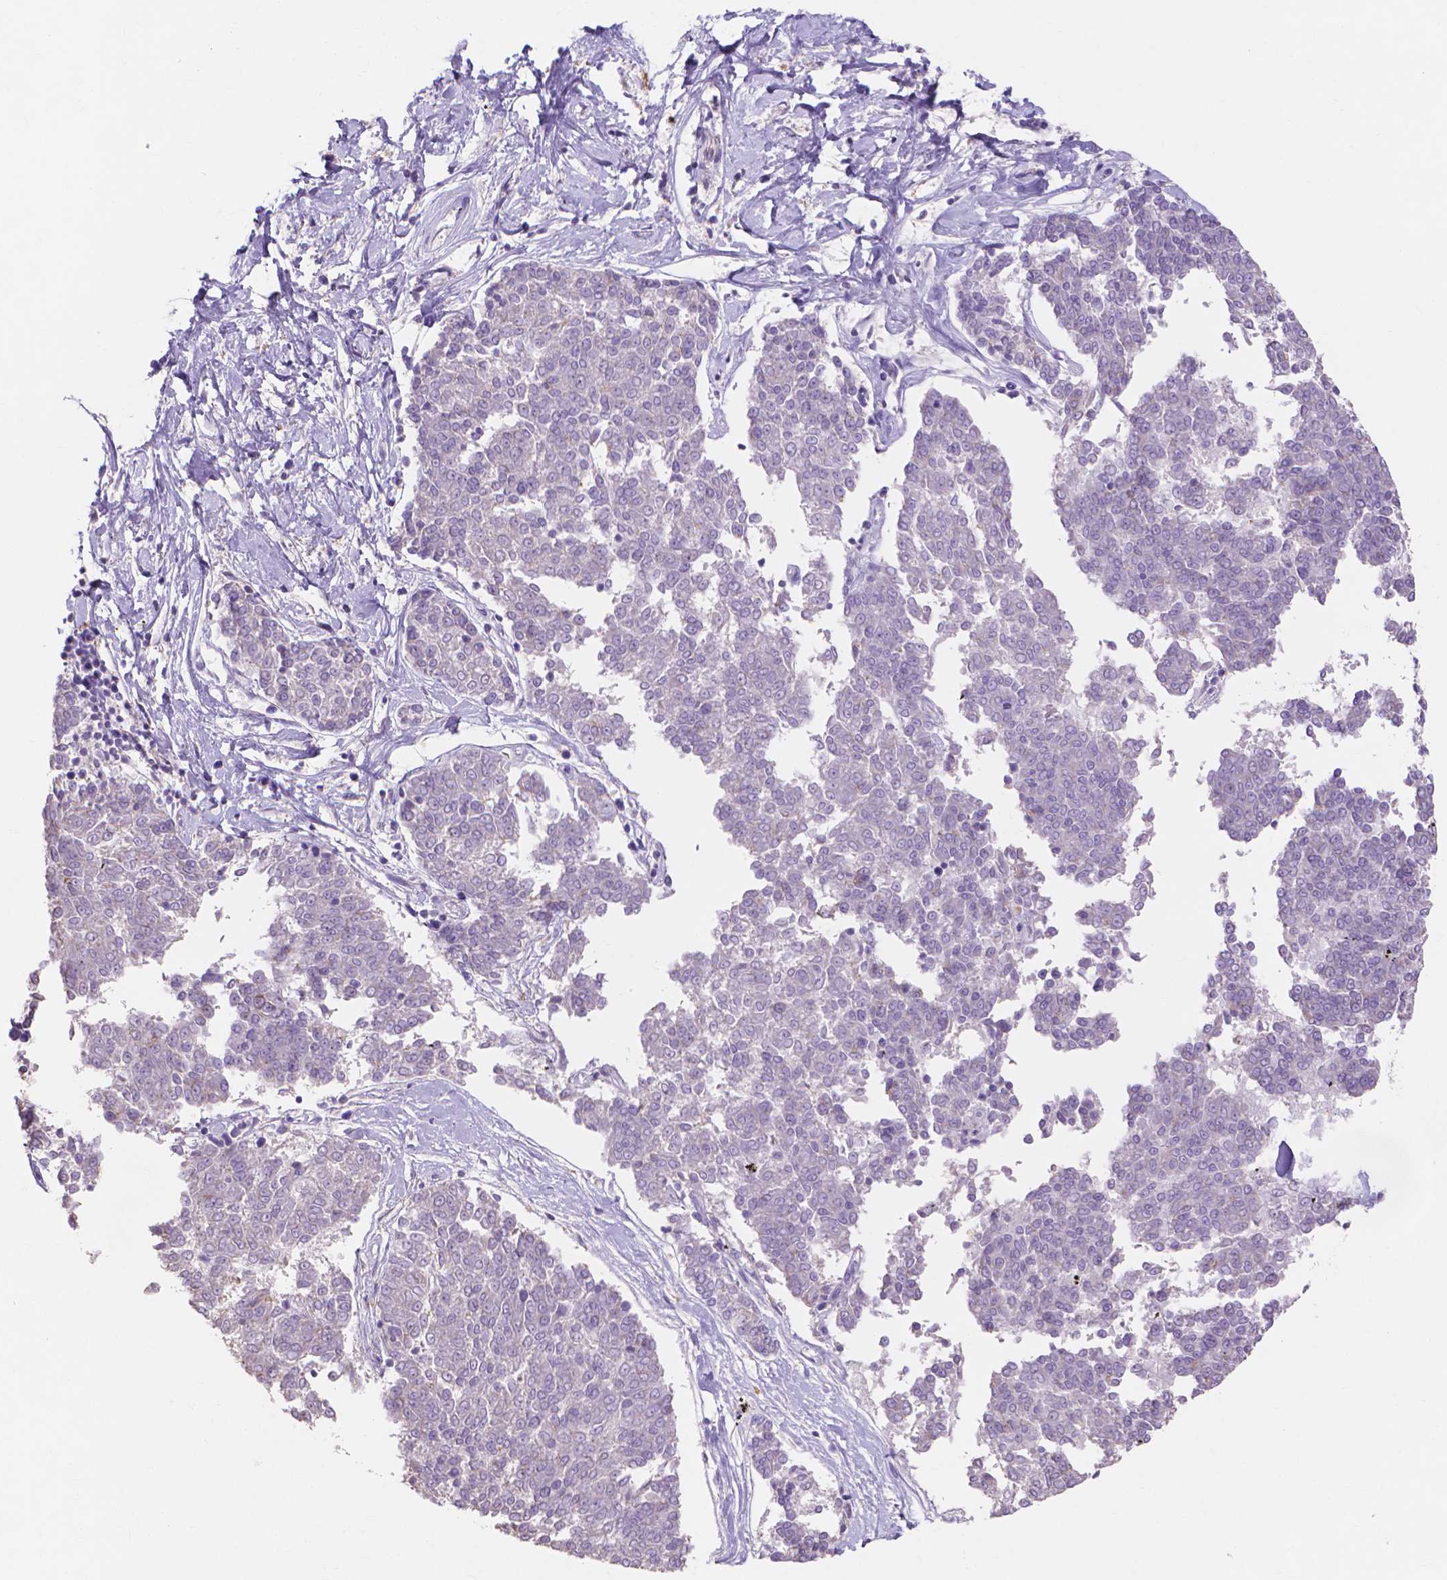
{"staining": {"intensity": "negative", "quantity": "none", "location": "none"}, "tissue": "melanoma", "cell_type": "Tumor cells", "image_type": "cancer", "snomed": [{"axis": "morphology", "description": "Malignant melanoma, NOS"}, {"axis": "topography", "description": "Skin"}], "caption": "Melanoma was stained to show a protein in brown. There is no significant positivity in tumor cells. (DAB (3,3'-diaminobenzidine) IHC with hematoxylin counter stain).", "gene": "MMP11", "patient": {"sex": "female", "age": 72}}